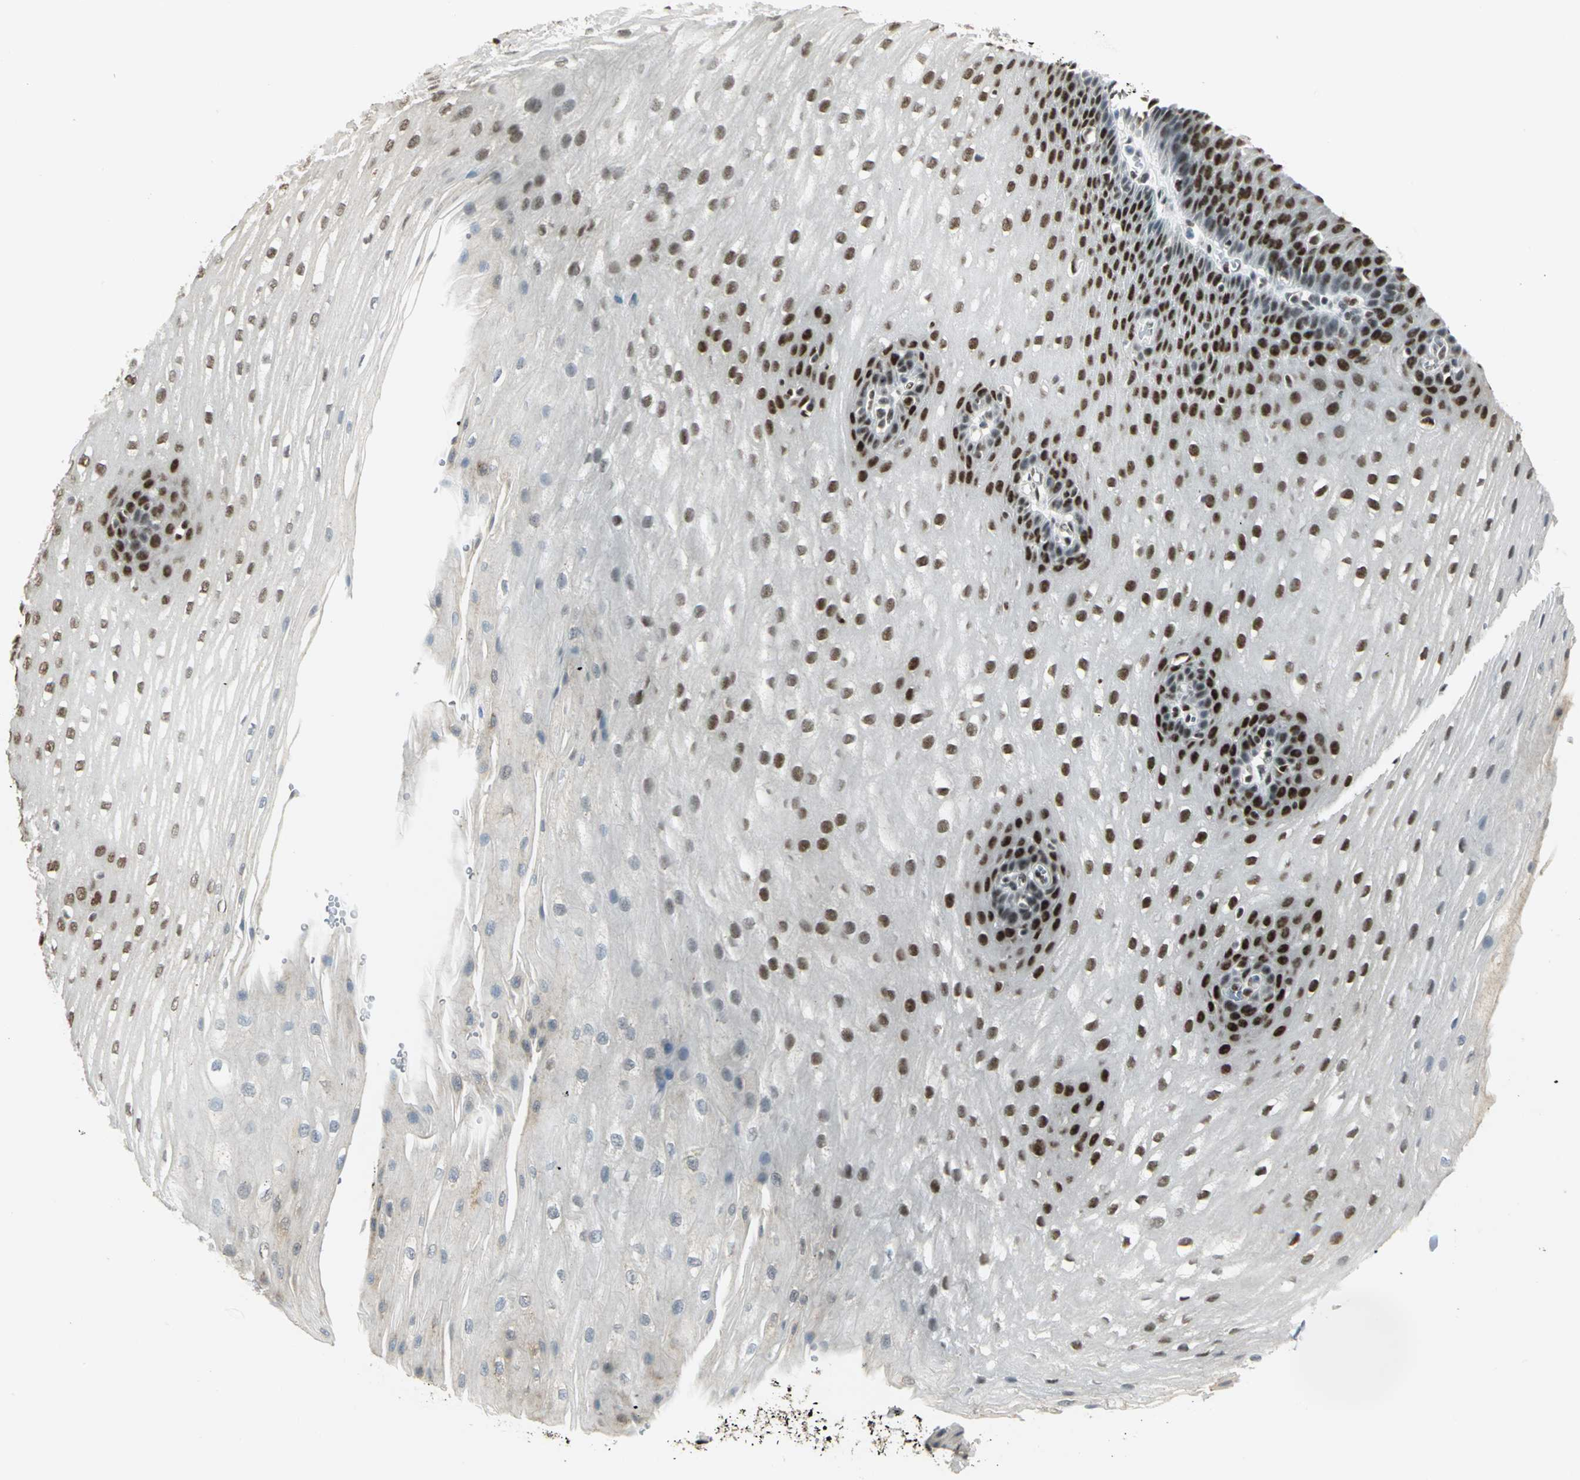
{"staining": {"intensity": "weak", "quantity": "25%-75%", "location": "cytoplasmic/membranous,nuclear"}, "tissue": "esophagus", "cell_type": "Squamous epithelial cells", "image_type": "normal", "snomed": [{"axis": "morphology", "description": "Normal tissue, NOS"}, {"axis": "topography", "description": "Esophagus"}], "caption": "Weak cytoplasmic/membranous,nuclear protein expression is identified in approximately 25%-75% of squamous epithelial cells in esophagus. Using DAB (3,3'-diaminobenzidine) (brown) and hematoxylin (blue) stains, captured at high magnification using brightfield microscopy.", "gene": "DDX5", "patient": {"sex": "male", "age": 48}}